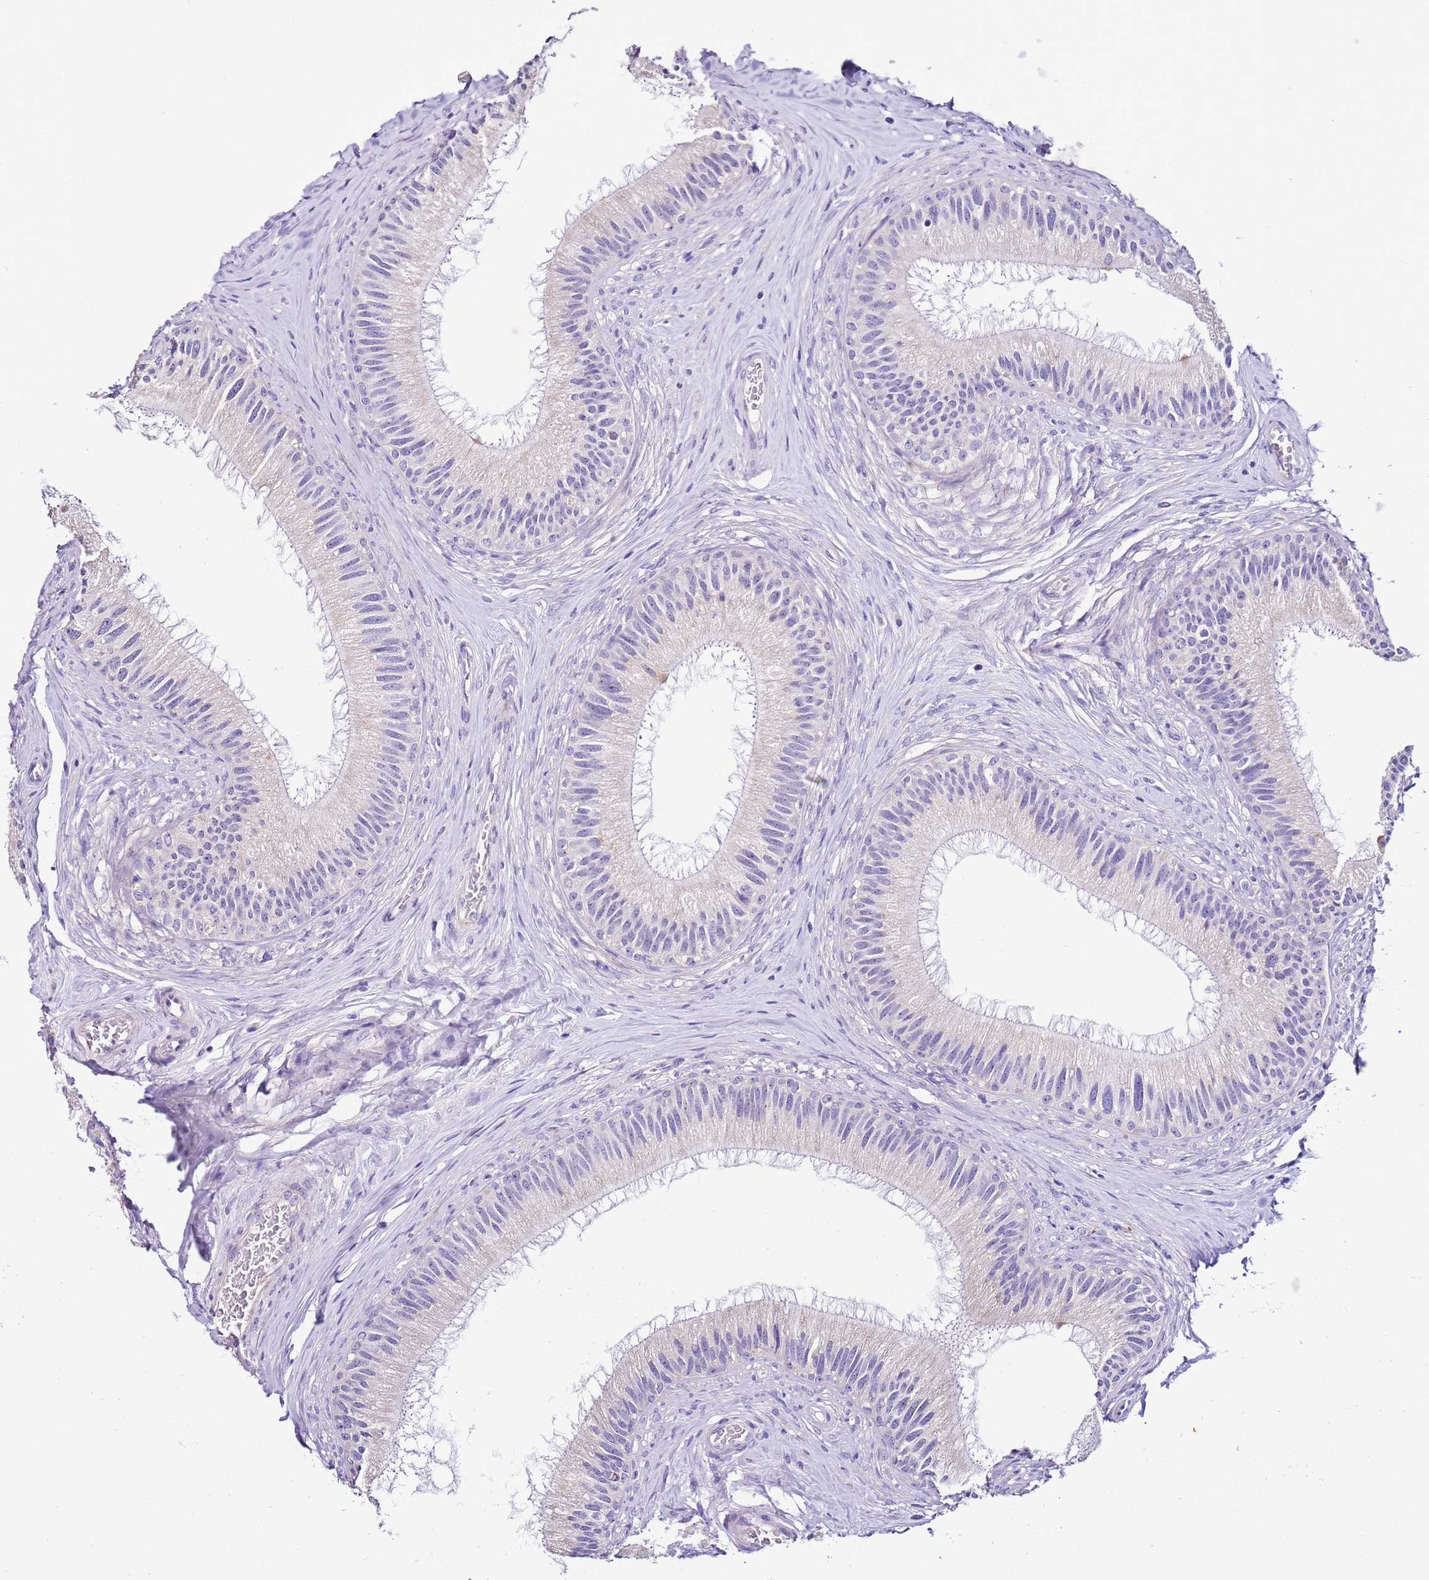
{"staining": {"intensity": "negative", "quantity": "none", "location": "none"}, "tissue": "epididymis", "cell_type": "Glandular cells", "image_type": "normal", "snomed": [{"axis": "morphology", "description": "Normal tissue, NOS"}, {"axis": "topography", "description": "Epididymis"}], "caption": "Epididymis stained for a protein using immunohistochemistry reveals no expression glandular cells.", "gene": "HGD", "patient": {"sex": "male", "age": 27}}